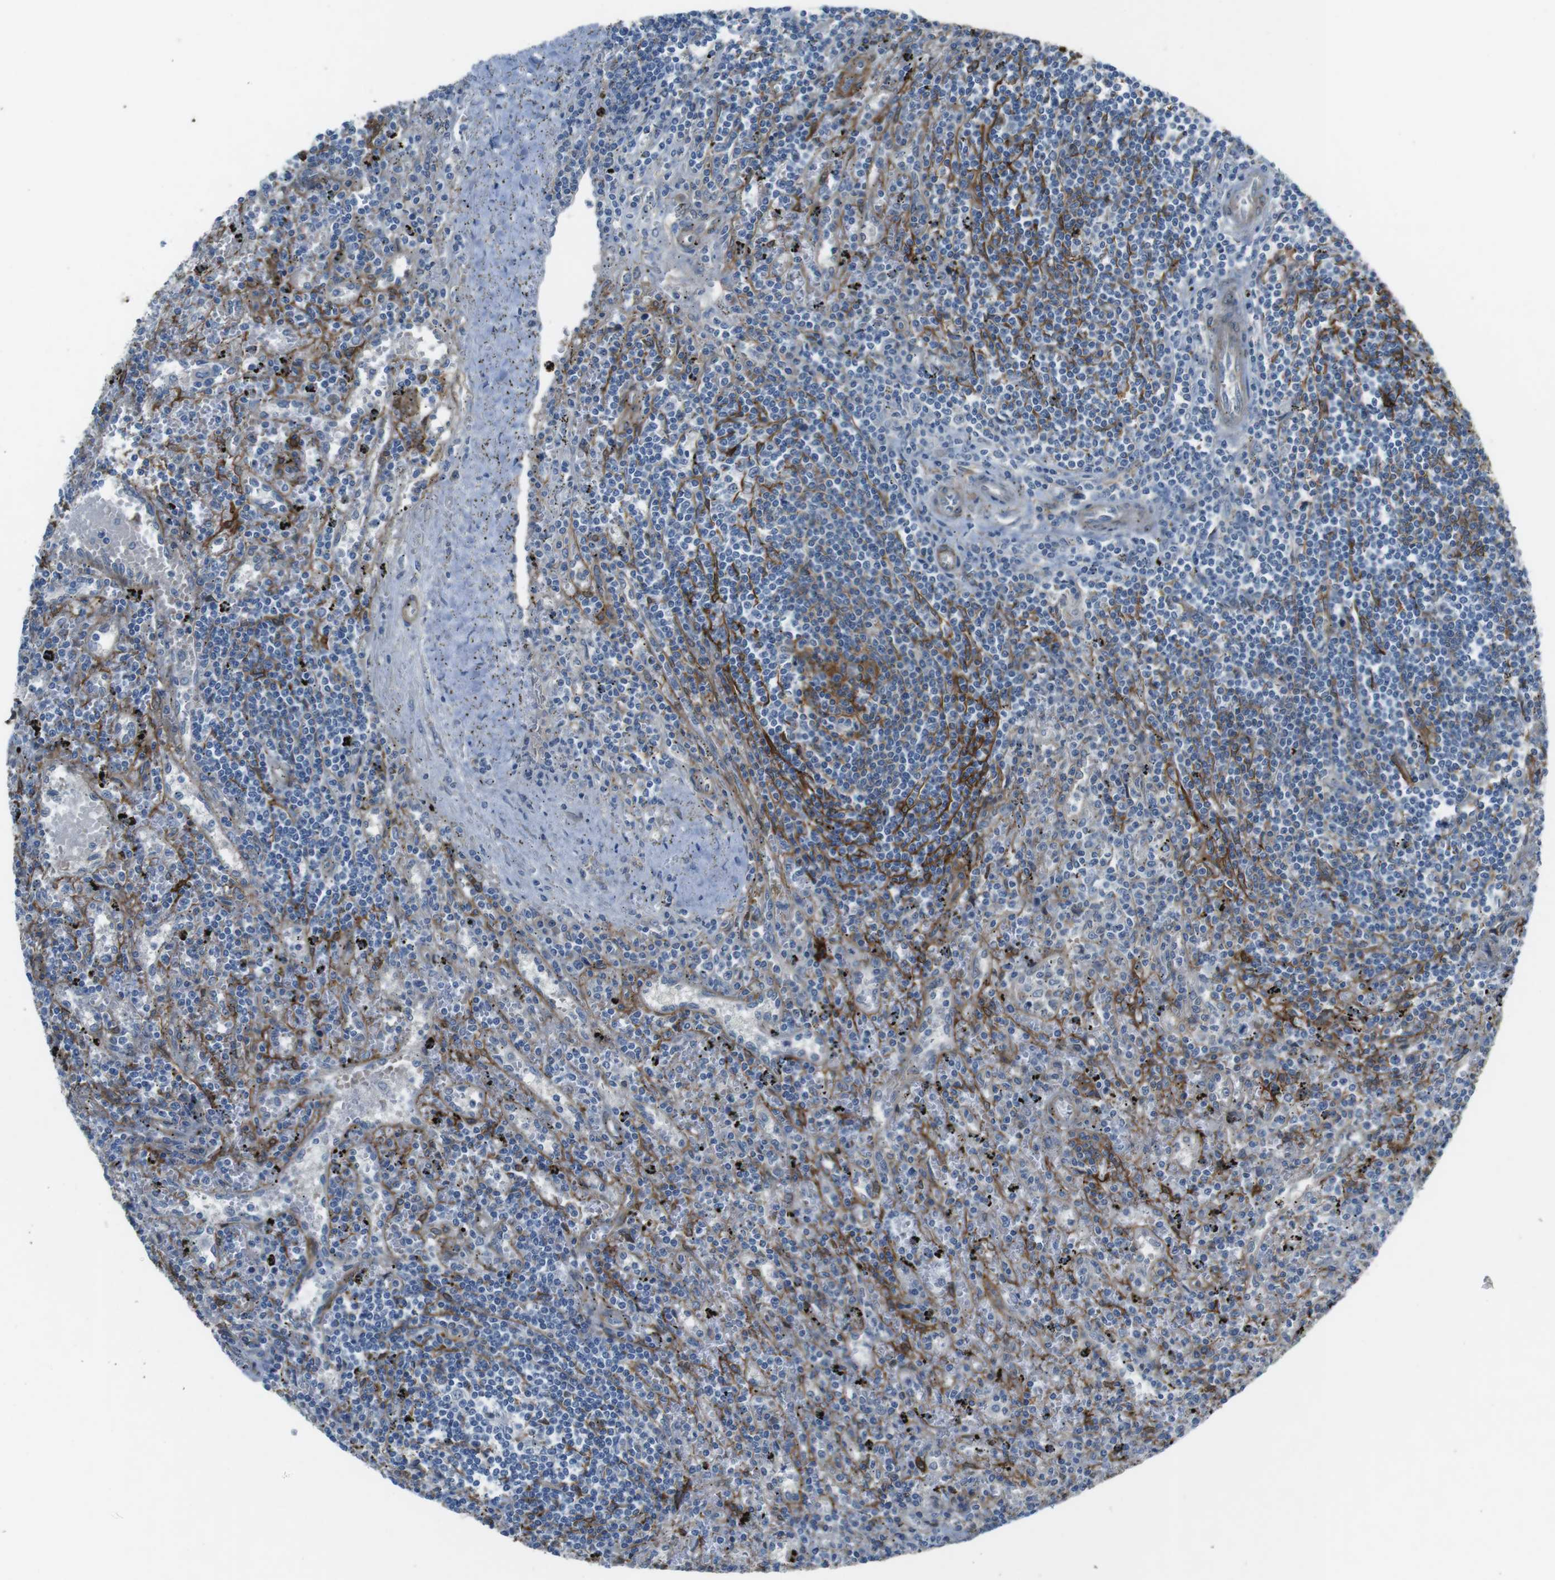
{"staining": {"intensity": "negative", "quantity": "none", "location": "none"}, "tissue": "lymphoma", "cell_type": "Tumor cells", "image_type": "cancer", "snomed": [{"axis": "morphology", "description": "Malignant lymphoma, non-Hodgkin's type, Low grade"}, {"axis": "topography", "description": "Spleen"}], "caption": "Protein analysis of malignant lymphoma, non-Hodgkin's type (low-grade) shows no significant positivity in tumor cells.", "gene": "ANK2", "patient": {"sex": "male", "age": 76}}